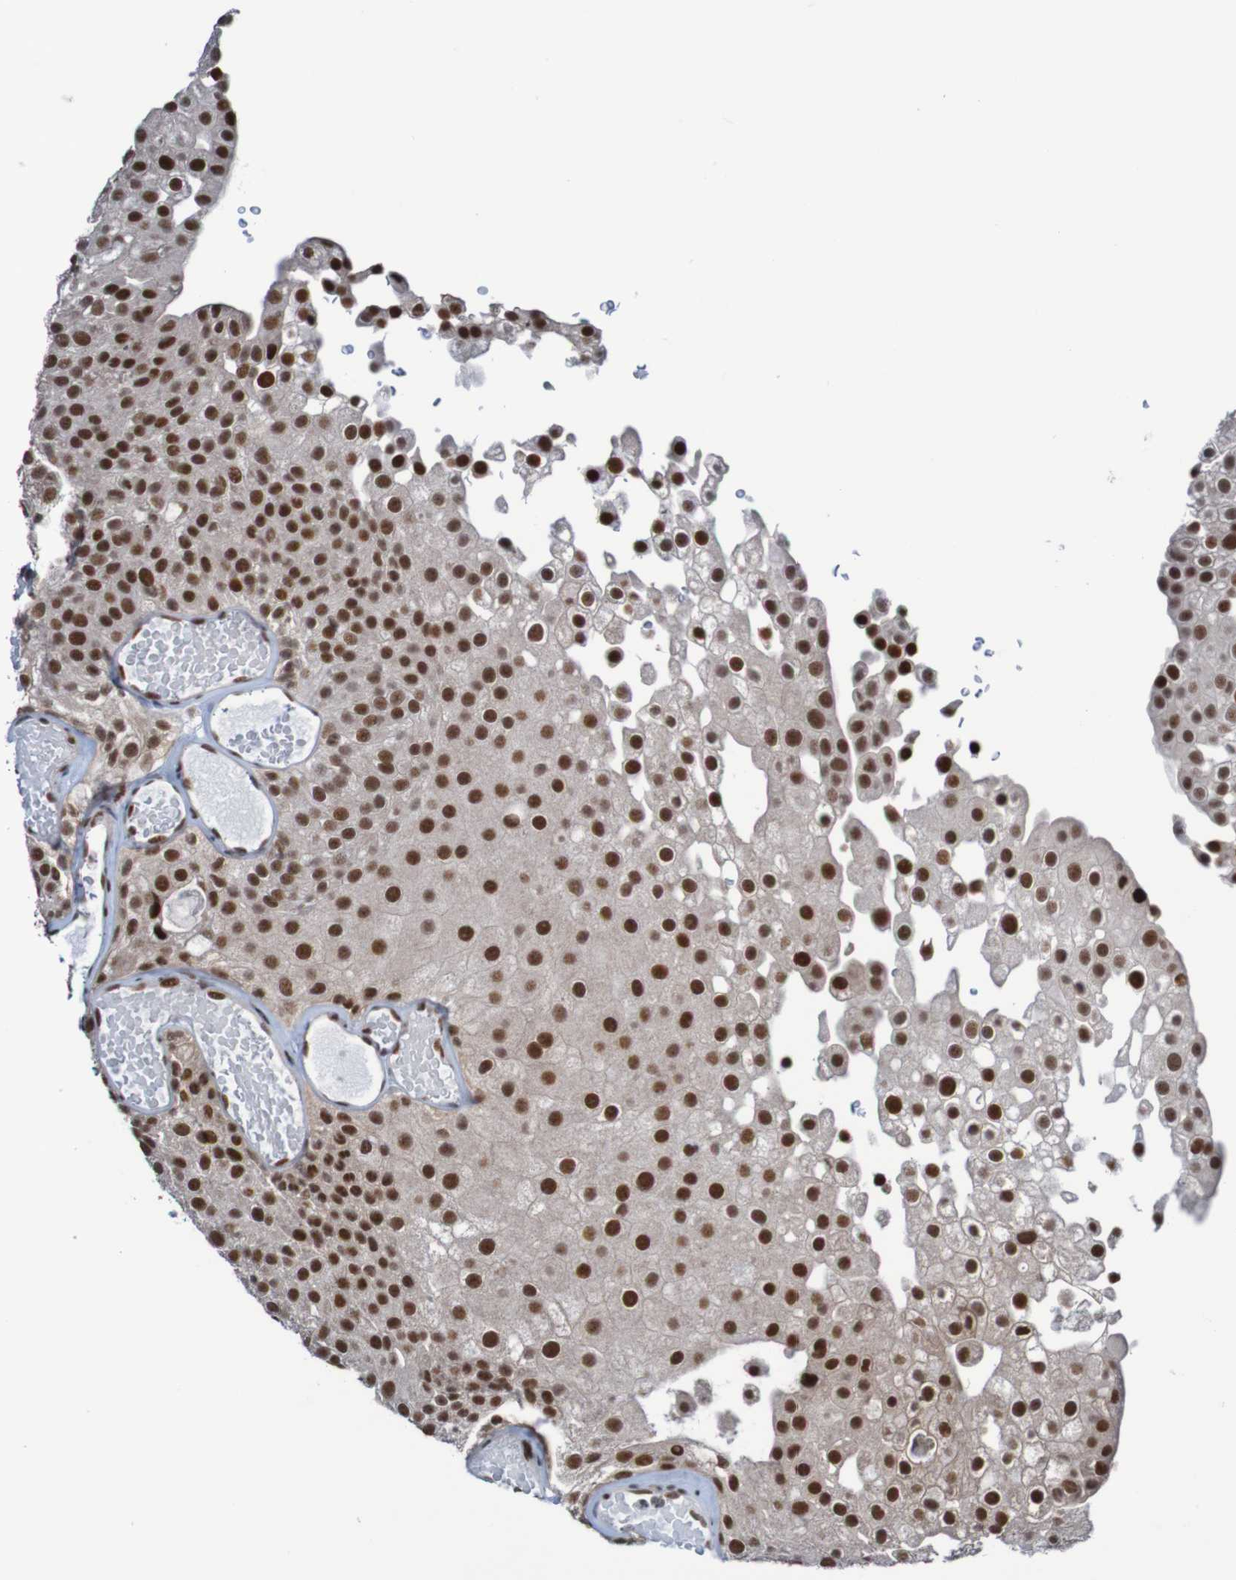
{"staining": {"intensity": "strong", "quantity": ">75%", "location": "nuclear"}, "tissue": "urothelial cancer", "cell_type": "Tumor cells", "image_type": "cancer", "snomed": [{"axis": "morphology", "description": "Urothelial carcinoma, Low grade"}, {"axis": "topography", "description": "Urinary bladder"}], "caption": "The image shows a brown stain indicating the presence of a protein in the nuclear of tumor cells in urothelial carcinoma (low-grade). The protein of interest is shown in brown color, while the nuclei are stained blue.", "gene": "CDC5L", "patient": {"sex": "male", "age": 78}}